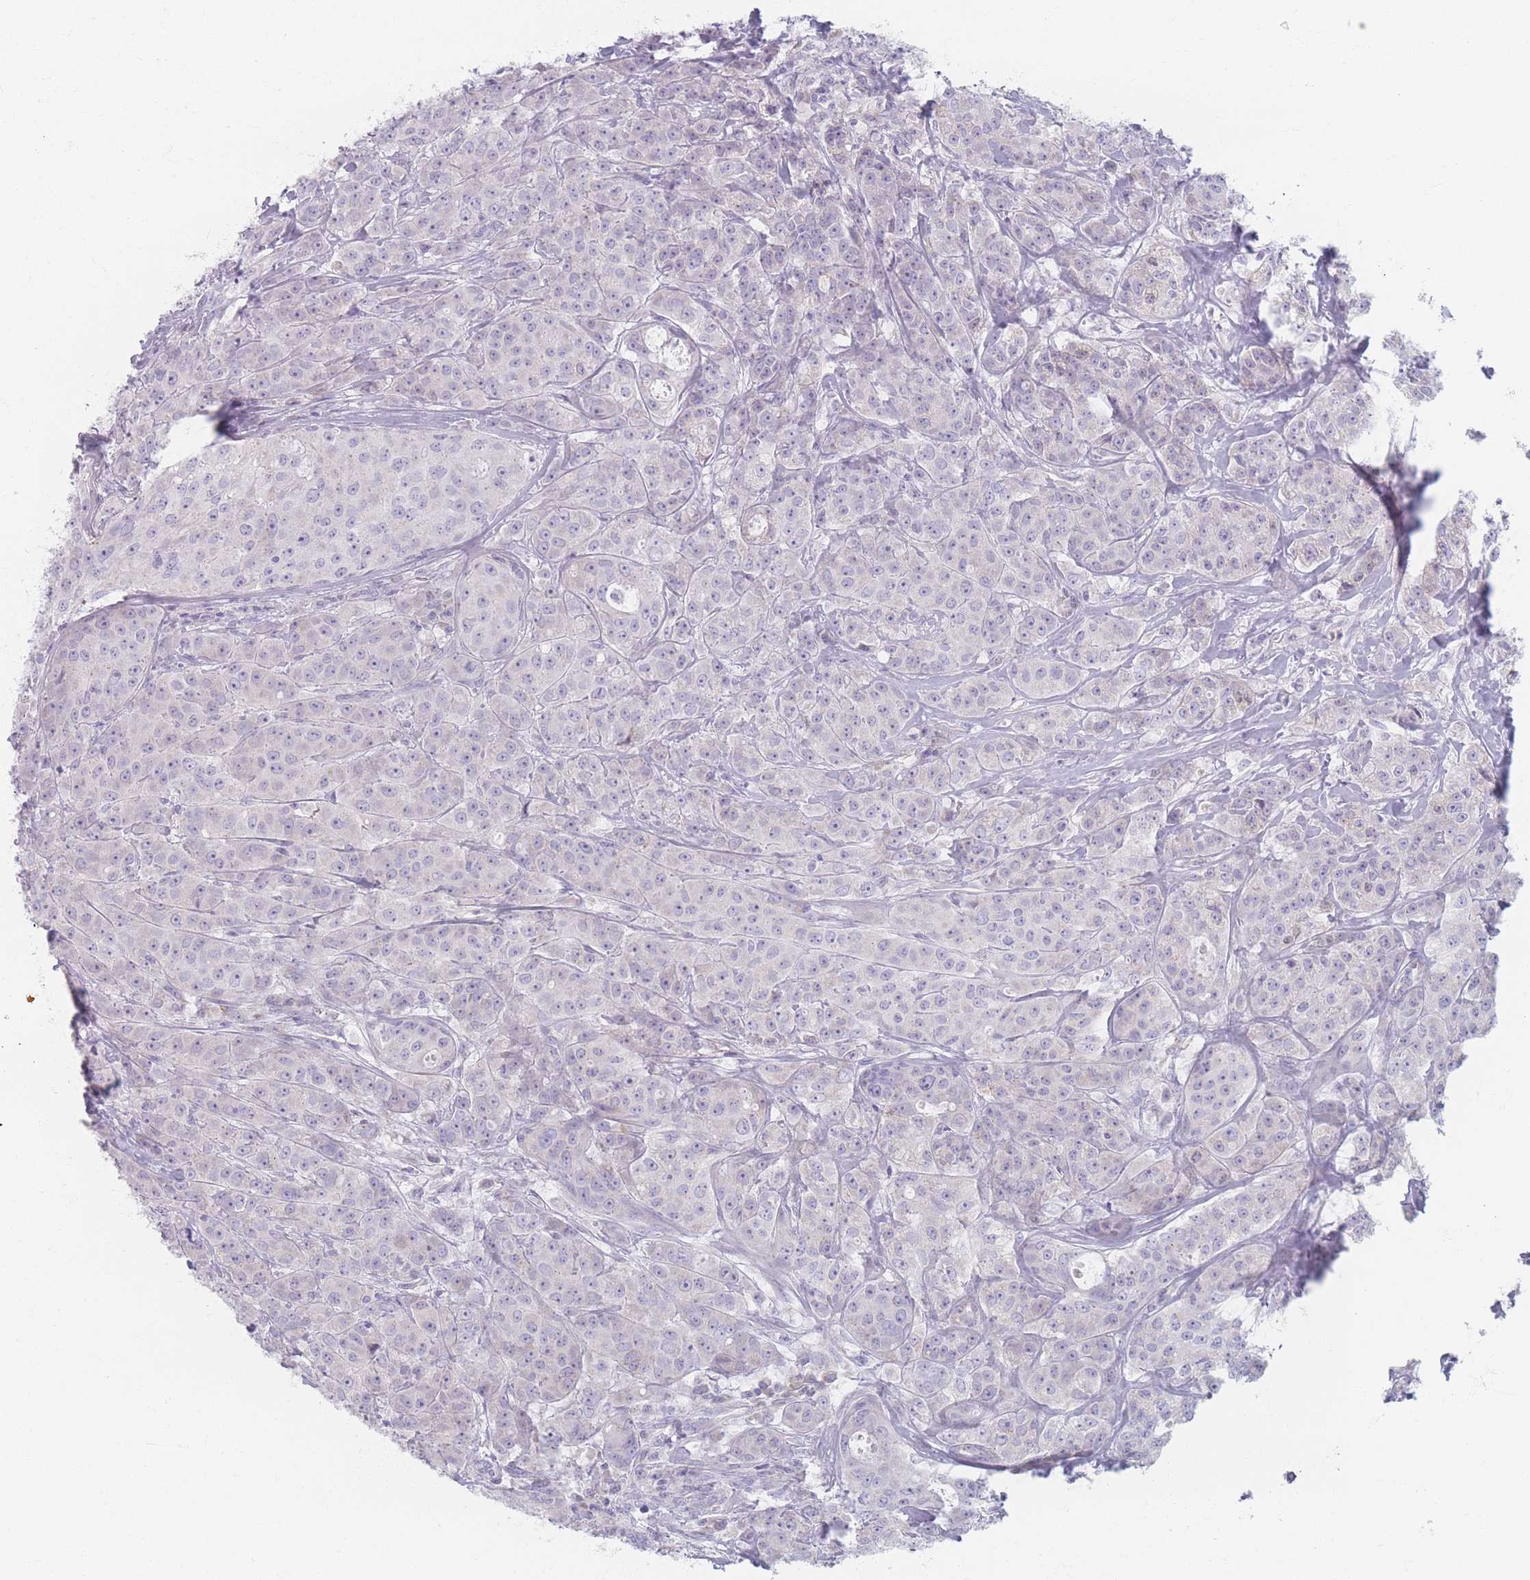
{"staining": {"intensity": "negative", "quantity": "none", "location": "none"}, "tissue": "breast cancer", "cell_type": "Tumor cells", "image_type": "cancer", "snomed": [{"axis": "morphology", "description": "Duct carcinoma"}, {"axis": "topography", "description": "Breast"}], "caption": "Immunohistochemistry micrograph of neoplastic tissue: human breast infiltrating ductal carcinoma stained with DAB (3,3'-diaminobenzidine) displays no significant protein staining in tumor cells. Brightfield microscopy of immunohistochemistry stained with DAB (brown) and hematoxylin (blue), captured at high magnification.", "gene": "PIGM", "patient": {"sex": "female", "age": 43}}